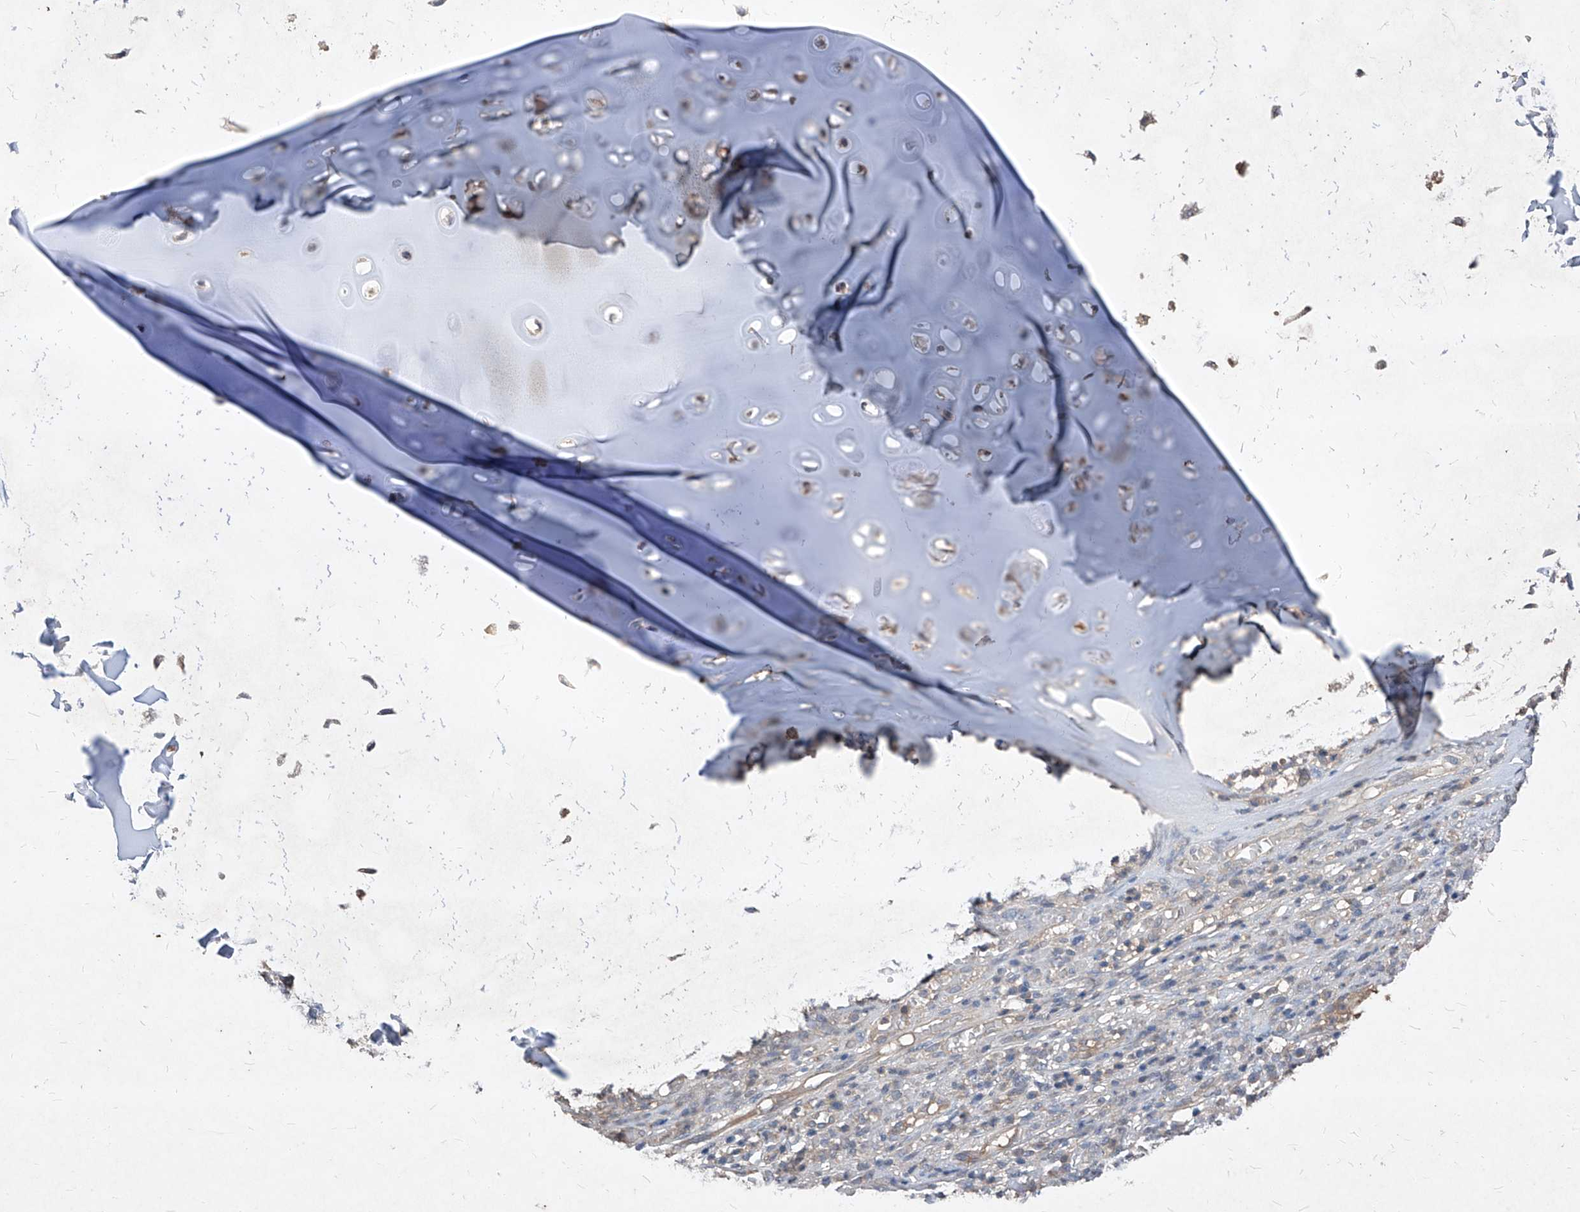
{"staining": {"intensity": "negative", "quantity": "none", "location": "none"}, "tissue": "adipose tissue", "cell_type": "Adipocytes", "image_type": "normal", "snomed": [{"axis": "morphology", "description": "Normal tissue, NOS"}, {"axis": "morphology", "description": "Basal cell carcinoma"}, {"axis": "topography", "description": "Cartilage tissue"}, {"axis": "topography", "description": "Nasopharynx"}, {"axis": "topography", "description": "Oral tissue"}], "caption": "The micrograph reveals no staining of adipocytes in benign adipose tissue. Brightfield microscopy of immunohistochemistry stained with DAB (brown) and hematoxylin (blue), captured at high magnification.", "gene": "SYNGR1", "patient": {"sex": "female", "age": 77}}